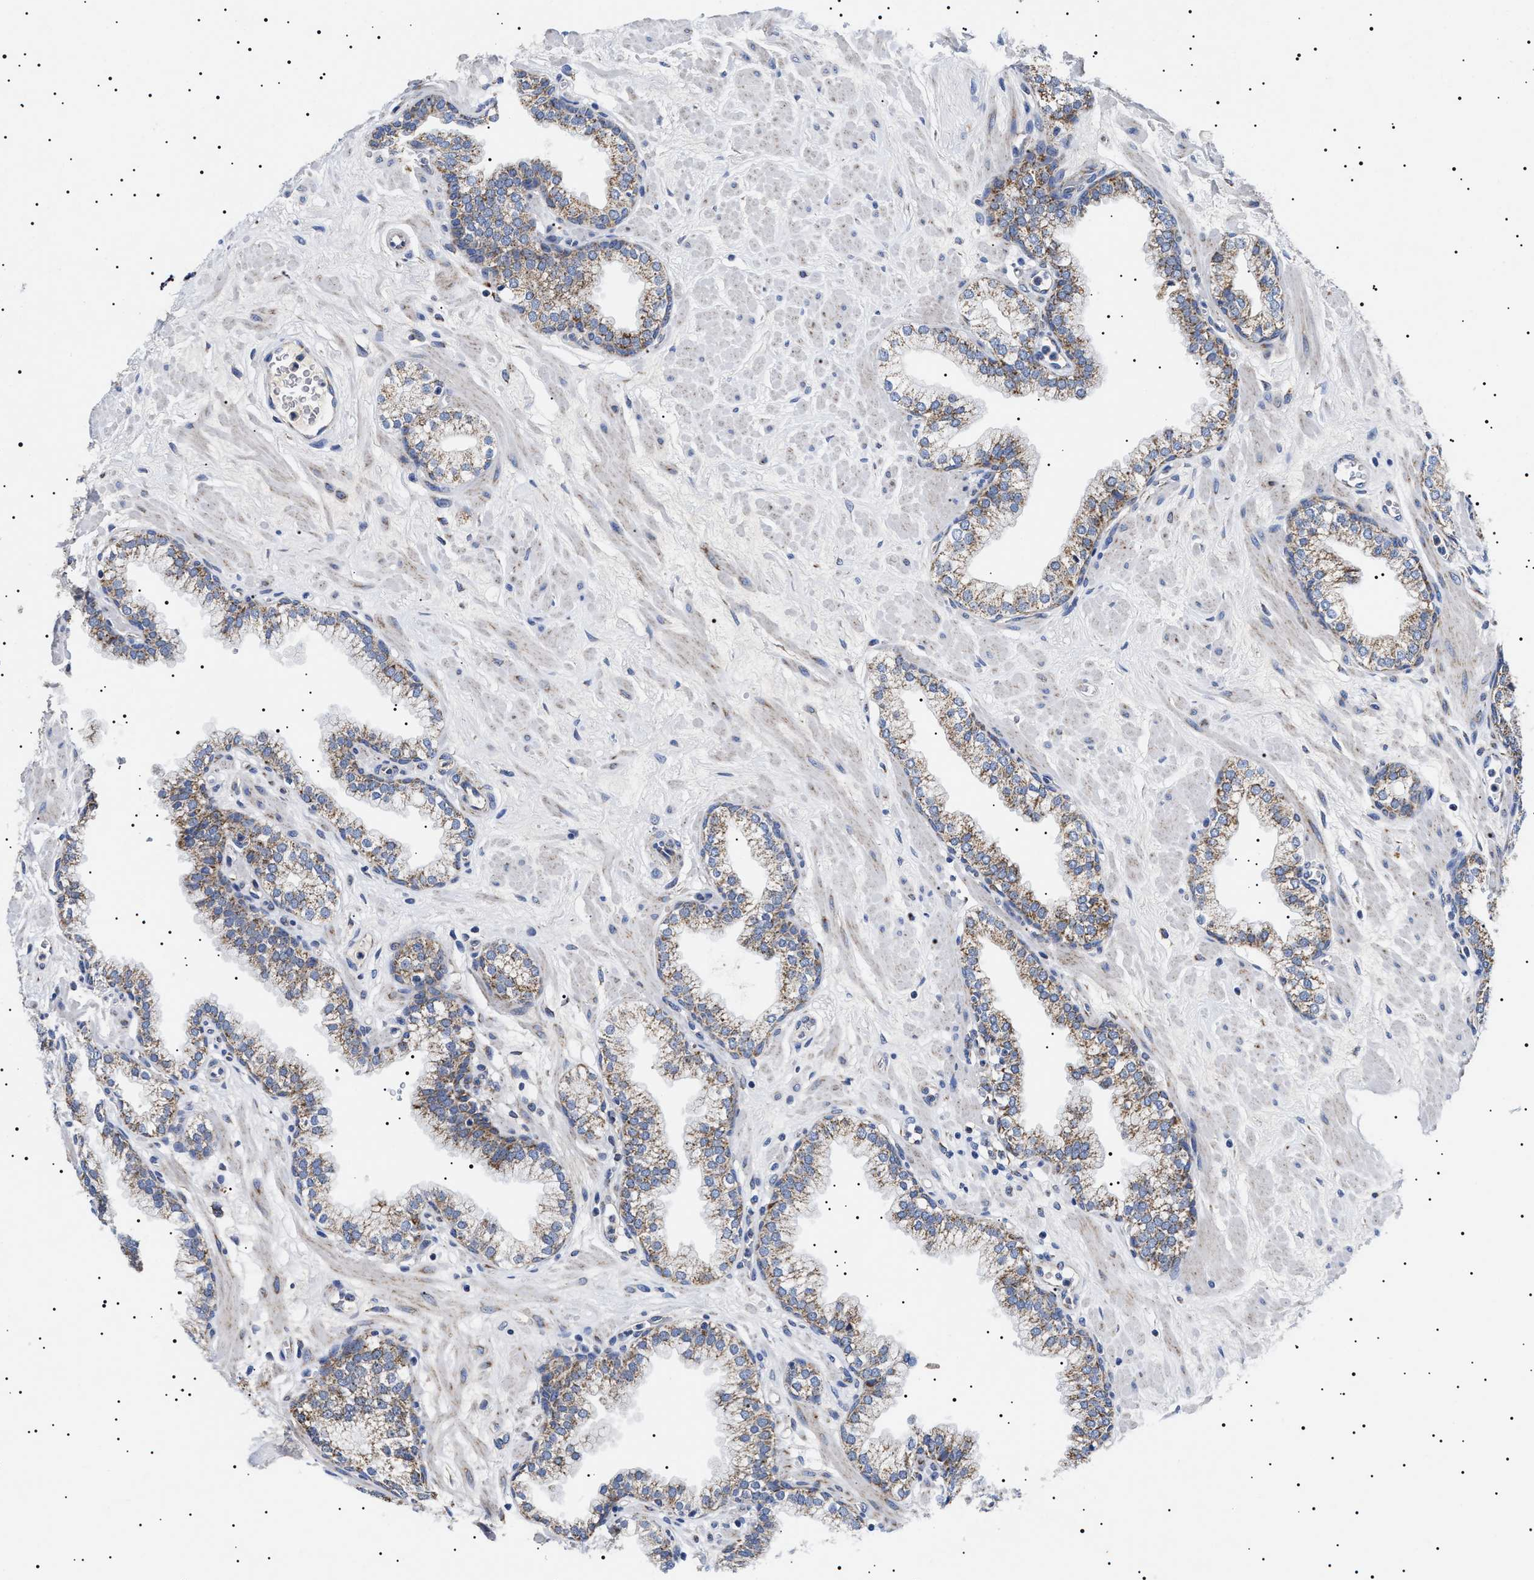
{"staining": {"intensity": "moderate", "quantity": ">75%", "location": "cytoplasmic/membranous"}, "tissue": "prostate", "cell_type": "Glandular cells", "image_type": "normal", "snomed": [{"axis": "morphology", "description": "Normal tissue, NOS"}, {"axis": "morphology", "description": "Urothelial carcinoma, Low grade"}, {"axis": "topography", "description": "Urinary bladder"}, {"axis": "topography", "description": "Prostate"}], "caption": "Prostate stained with IHC reveals moderate cytoplasmic/membranous expression in approximately >75% of glandular cells. (Stains: DAB (3,3'-diaminobenzidine) in brown, nuclei in blue, Microscopy: brightfield microscopy at high magnification).", "gene": "CHRDL2", "patient": {"sex": "male", "age": 60}}